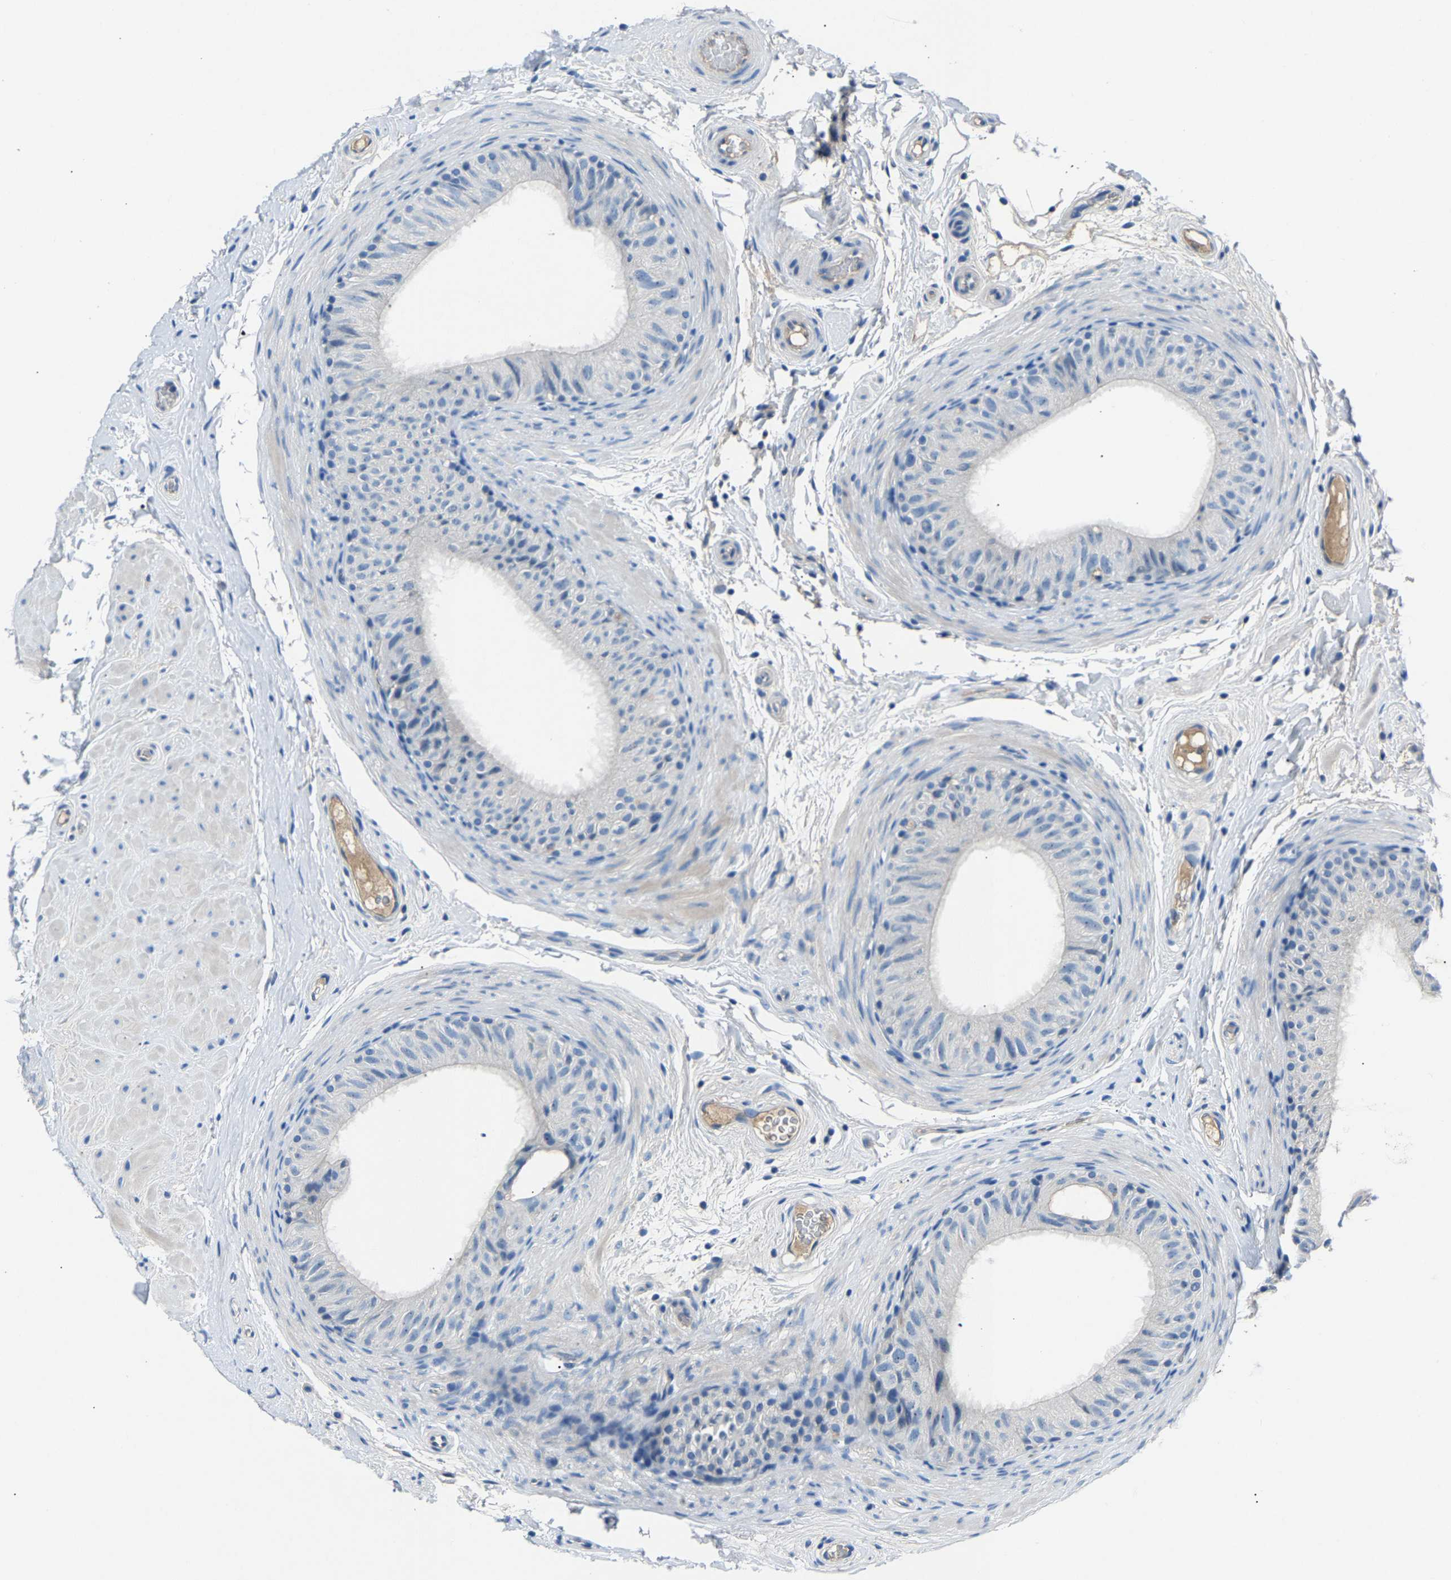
{"staining": {"intensity": "moderate", "quantity": "25%-75%", "location": "cytoplasmic/membranous"}, "tissue": "epididymis", "cell_type": "Glandular cells", "image_type": "normal", "snomed": [{"axis": "morphology", "description": "Normal tissue, NOS"}, {"axis": "topography", "description": "Epididymis"}], "caption": "Immunohistochemical staining of benign human epididymis reveals moderate cytoplasmic/membranous protein staining in about 25%-75% of glandular cells.", "gene": "DNAAF5", "patient": {"sex": "male", "age": 34}}